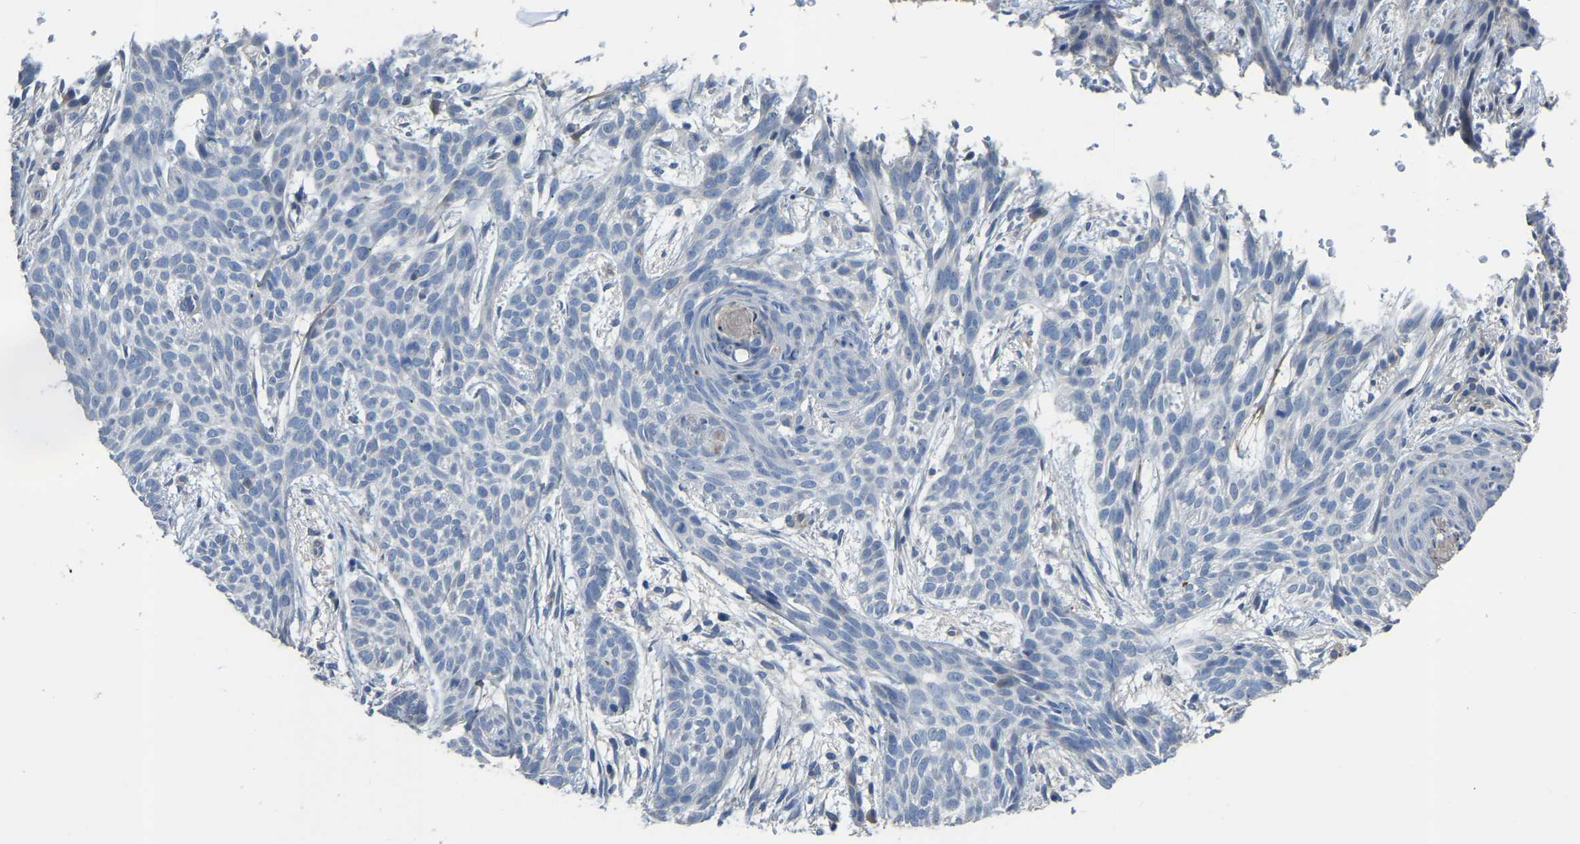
{"staining": {"intensity": "negative", "quantity": "none", "location": "none"}, "tissue": "skin cancer", "cell_type": "Tumor cells", "image_type": "cancer", "snomed": [{"axis": "morphology", "description": "Basal cell carcinoma"}, {"axis": "topography", "description": "Skin"}], "caption": "IHC image of neoplastic tissue: human skin cancer (basal cell carcinoma) stained with DAB (3,3'-diaminobenzidine) exhibits no significant protein staining in tumor cells.", "gene": "HIGD2B", "patient": {"sex": "female", "age": 59}}